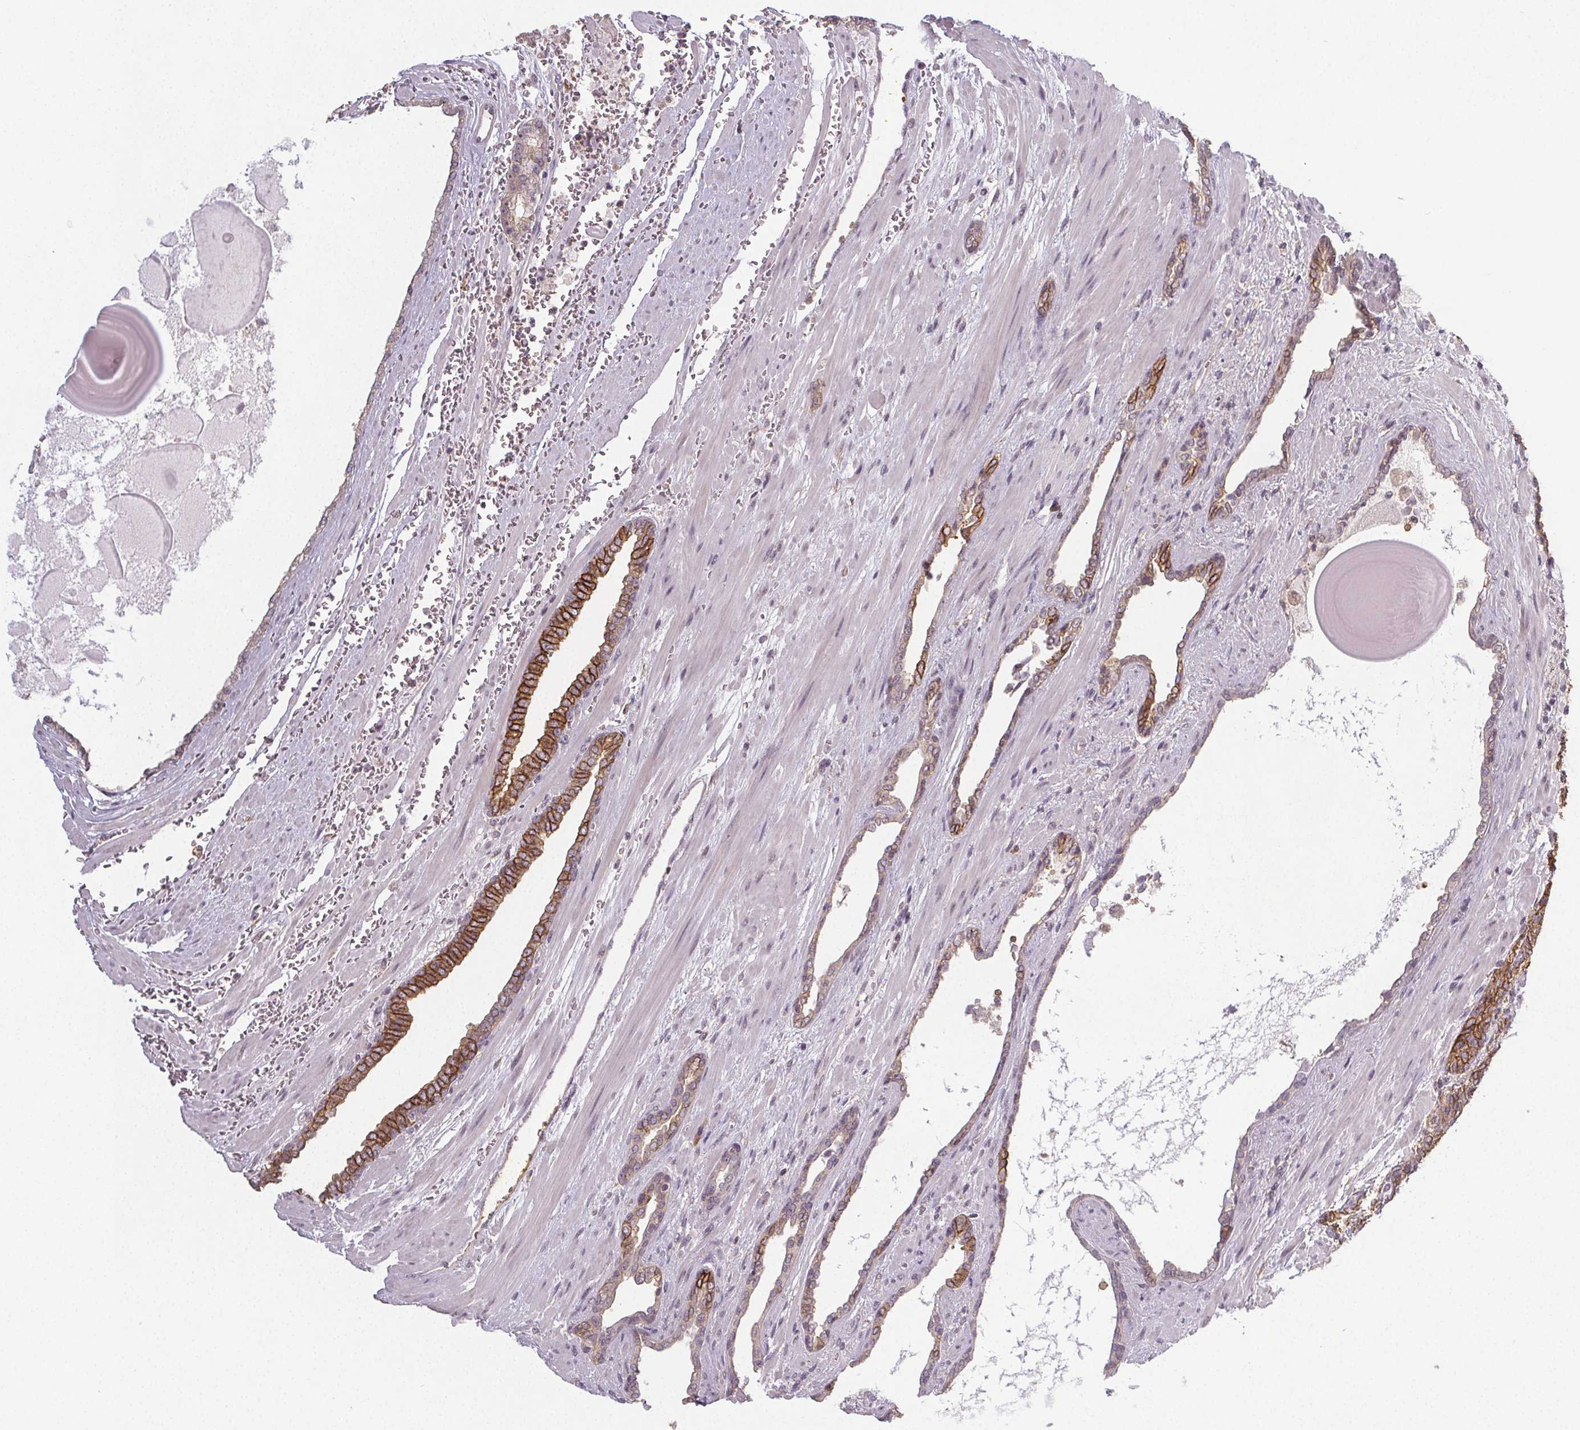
{"staining": {"intensity": "strong", "quantity": "<25%", "location": "cytoplasmic/membranous"}, "tissue": "prostate cancer", "cell_type": "Tumor cells", "image_type": "cancer", "snomed": [{"axis": "morphology", "description": "Adenocarcinoma, High grade"}, {"axis": "topography", "description": "Prostate"}], "caption": "A medium amount of strong cytoplasmic/membranous staining is appreciated in about <25% of tumor cells in prostate cancer (adenocarcinoma (high-grade)) tissue.", "gene": "SLC26A2", "patient": {"sex": "male", "age": 64}}